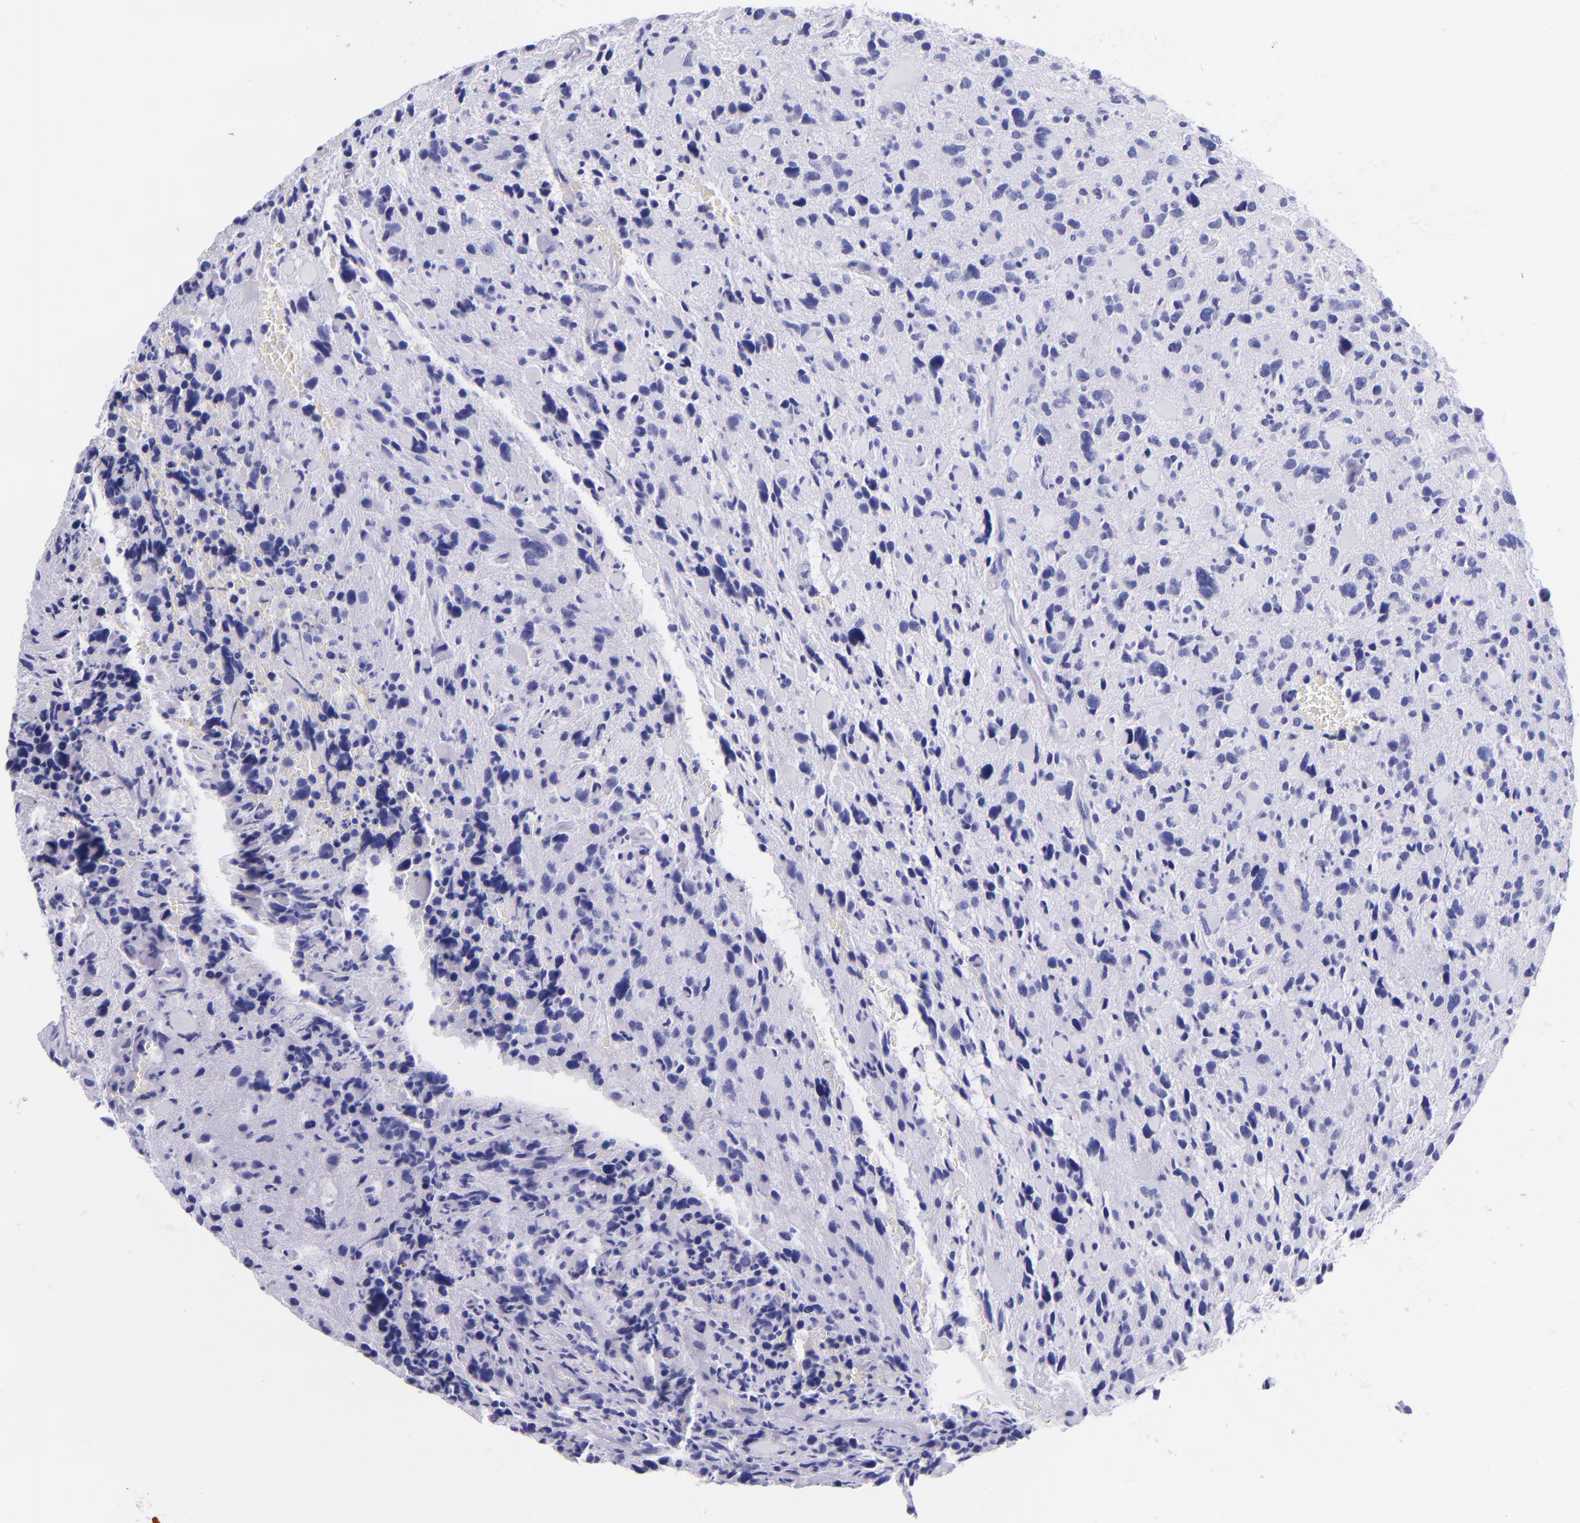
{"staining": {"intensity": "negative", "quantity": "none", "location": "none"}, "tissue": "glioma", "cell_type": "Tumor cells", "image_type": "cancer", "snomed": [{"axis": "morphology", "description": "Glioma, malignant, High grade"}, {"axis": "topography", "description": "Brain"}], "caption": "Tumor cells are negative for protein expression in human glioma. (DAB IHC with hematoxylin counter stain).", "gene": "SLPI", "patient": {"sex": "female", "age": 37}}